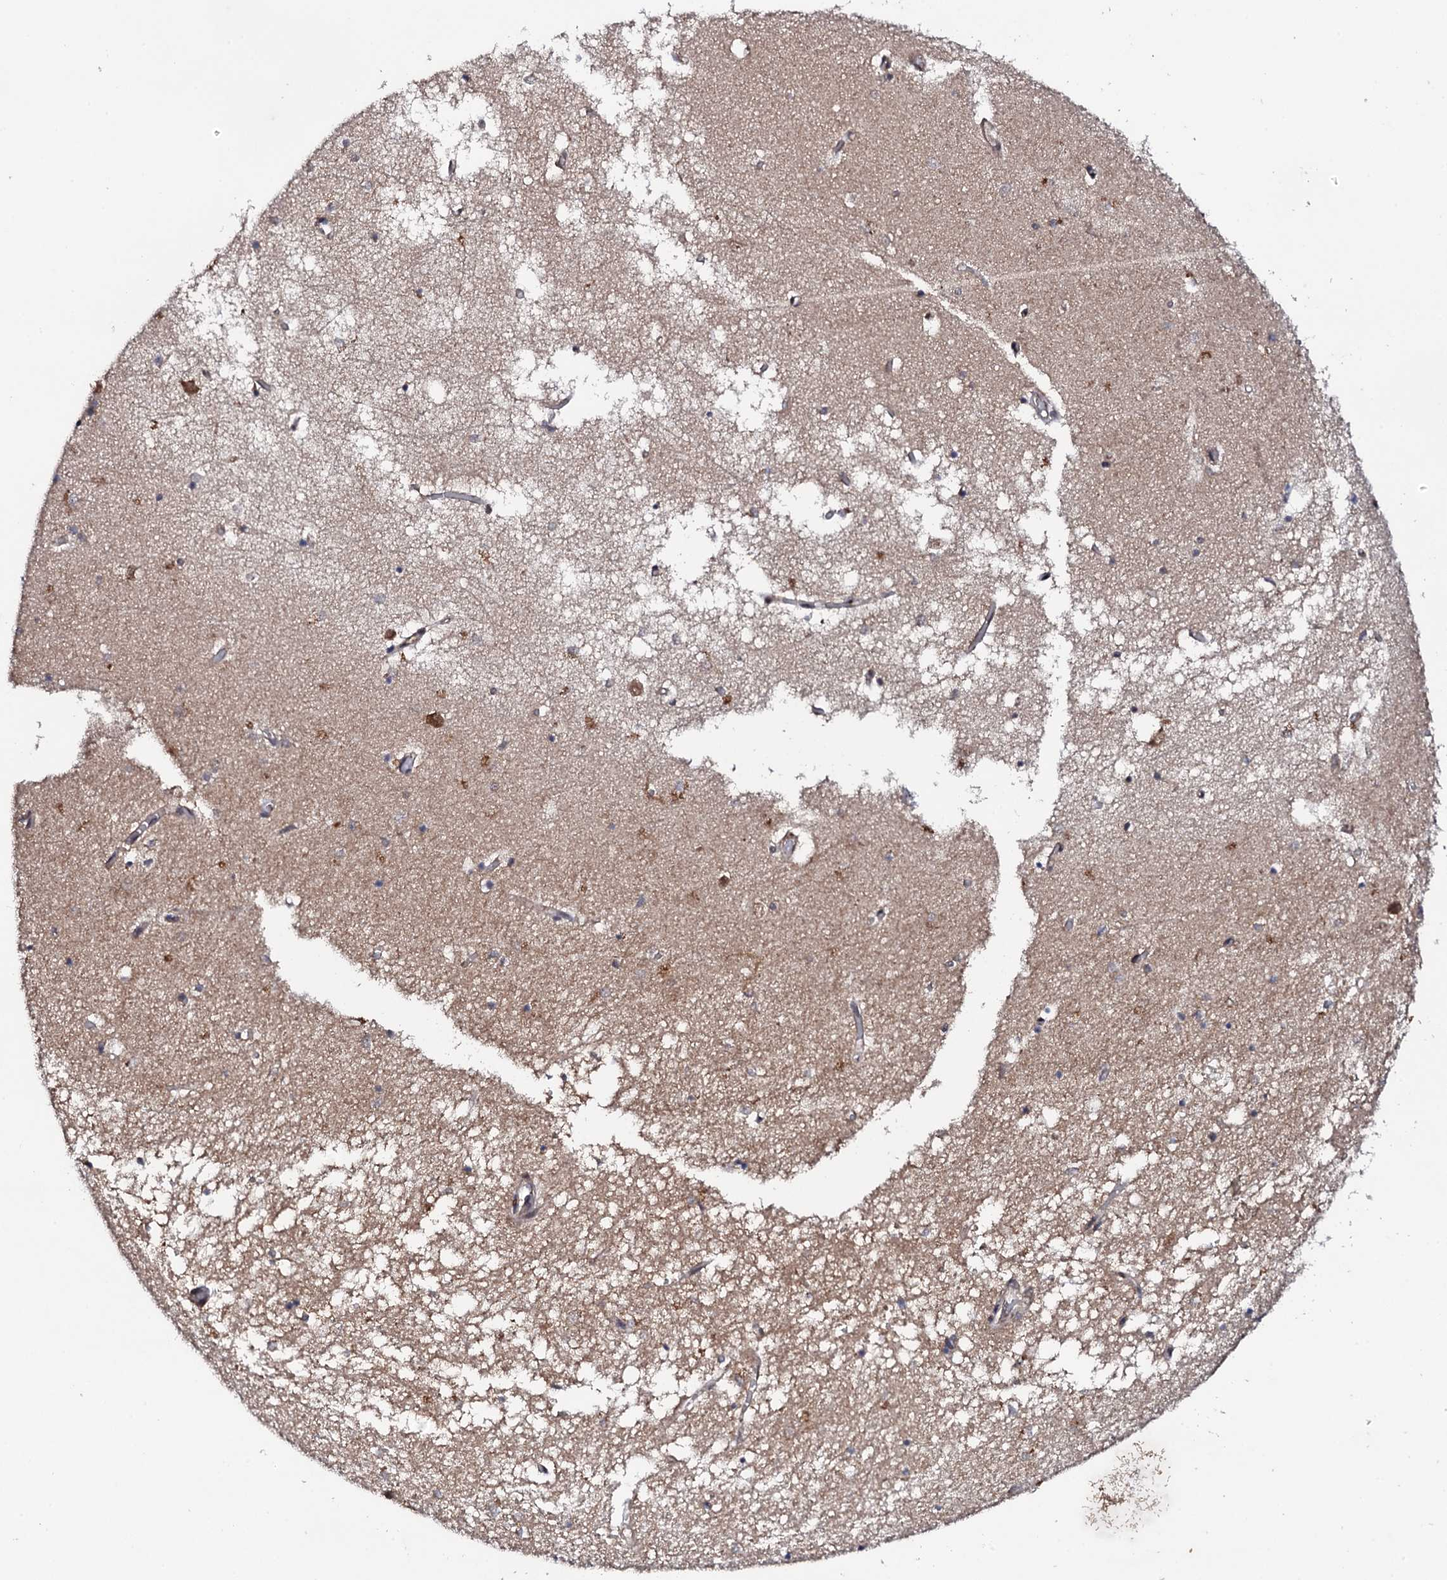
{"staining": {"intensity": "negative", "quantity": "none", "location": "none"}, "tissue": "hippocampus", "cell_type": "Glial cells", "image_type": "normal", "snomed": [{"axis": "morphology", "description": "Normal tissue, NOS"}, {"axis": "topography", "description": "Hippocampus"}], "caption": "High power microscopy image of an immunohistochemistry (IHC) image of benign hippocampus, revealing no significant expression in glial cells. The staining is performed using DAB brown chromogen with nuclei counter-stained in using hematoxylin.", "gene": "FAM111A", "patient": {"sex": "male", "age": 70}}